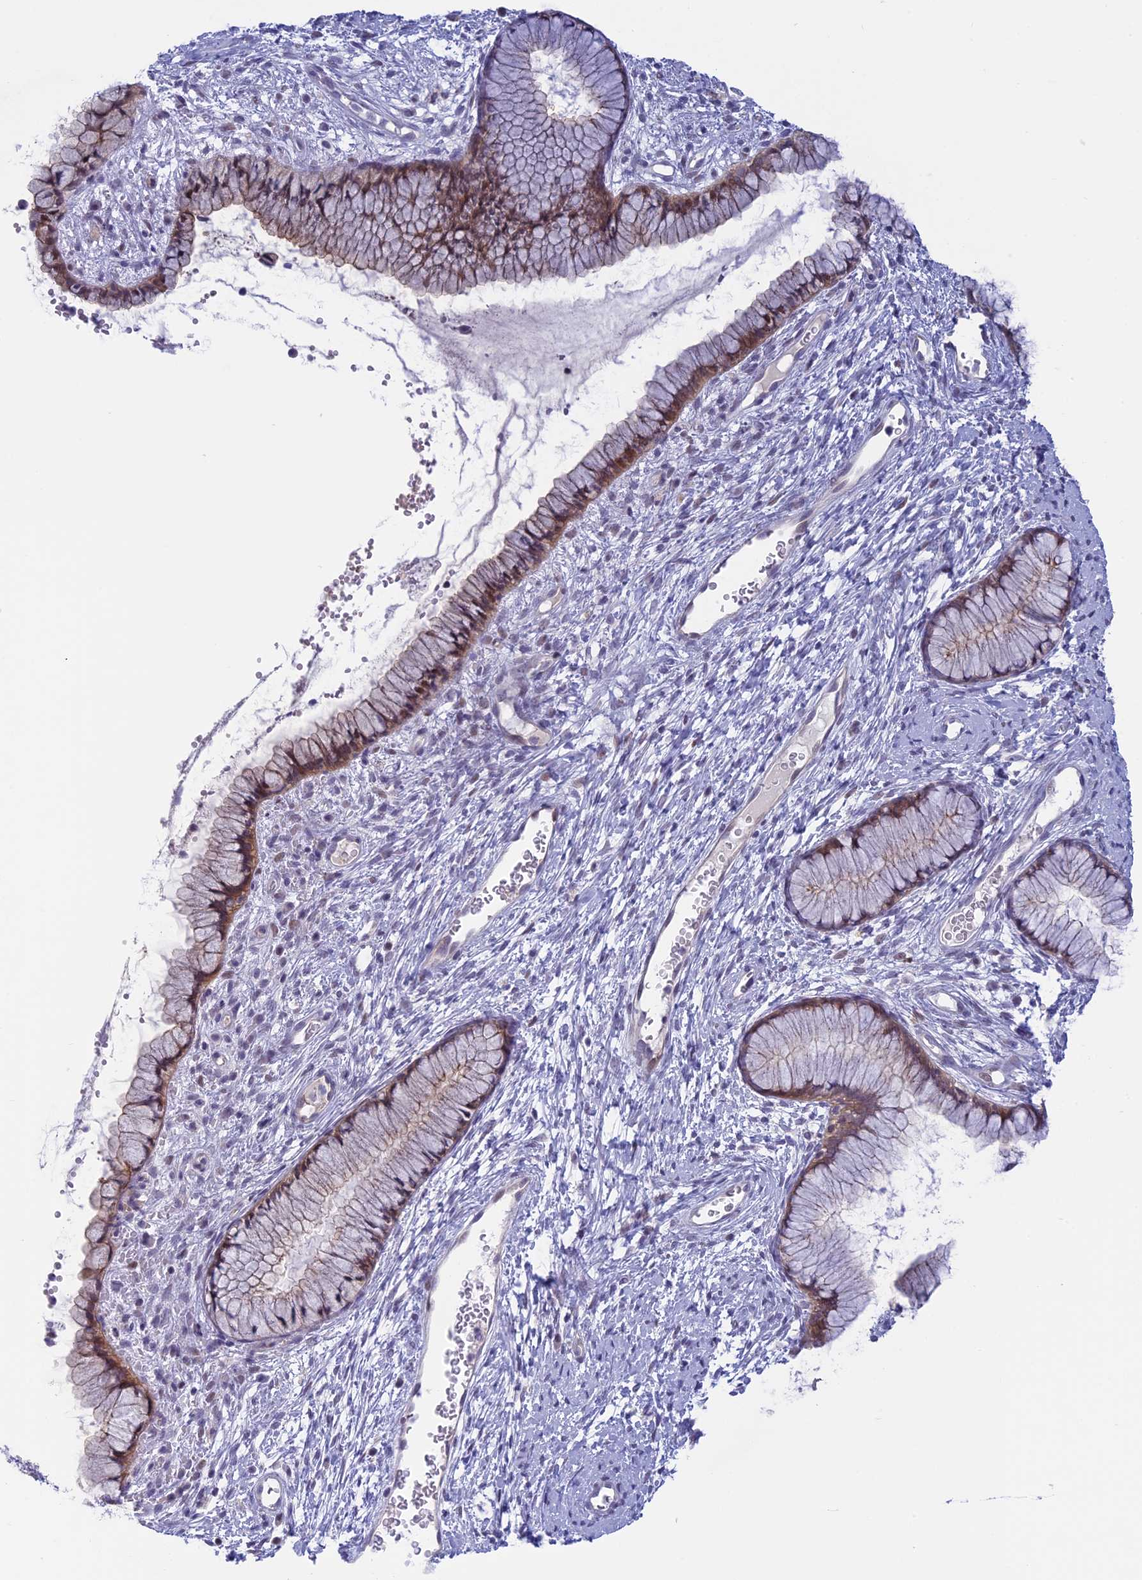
{"staining": {"intensity": "moderate", "quantity": "25%-75%", "location": "cytoplasmic/membranous"}, "tissue": "cervix", "cell_type": "Glandular cells", "image_type": "normal", "snomed": [{"axis": "morphology", "description": "Normal tissue, NOS"}, {"axis": "topography", "description": "Cervix"}], "caption": "IHC micrograph of unremarkable human cervix stained for a protein (brown), which demonstrates medium levels of moderate cytoplasmic/membranous positivity in about 25%-75% of glandular cells.", "gene": "CORO2A", "patient": {"sex": "female", "age": 42}}